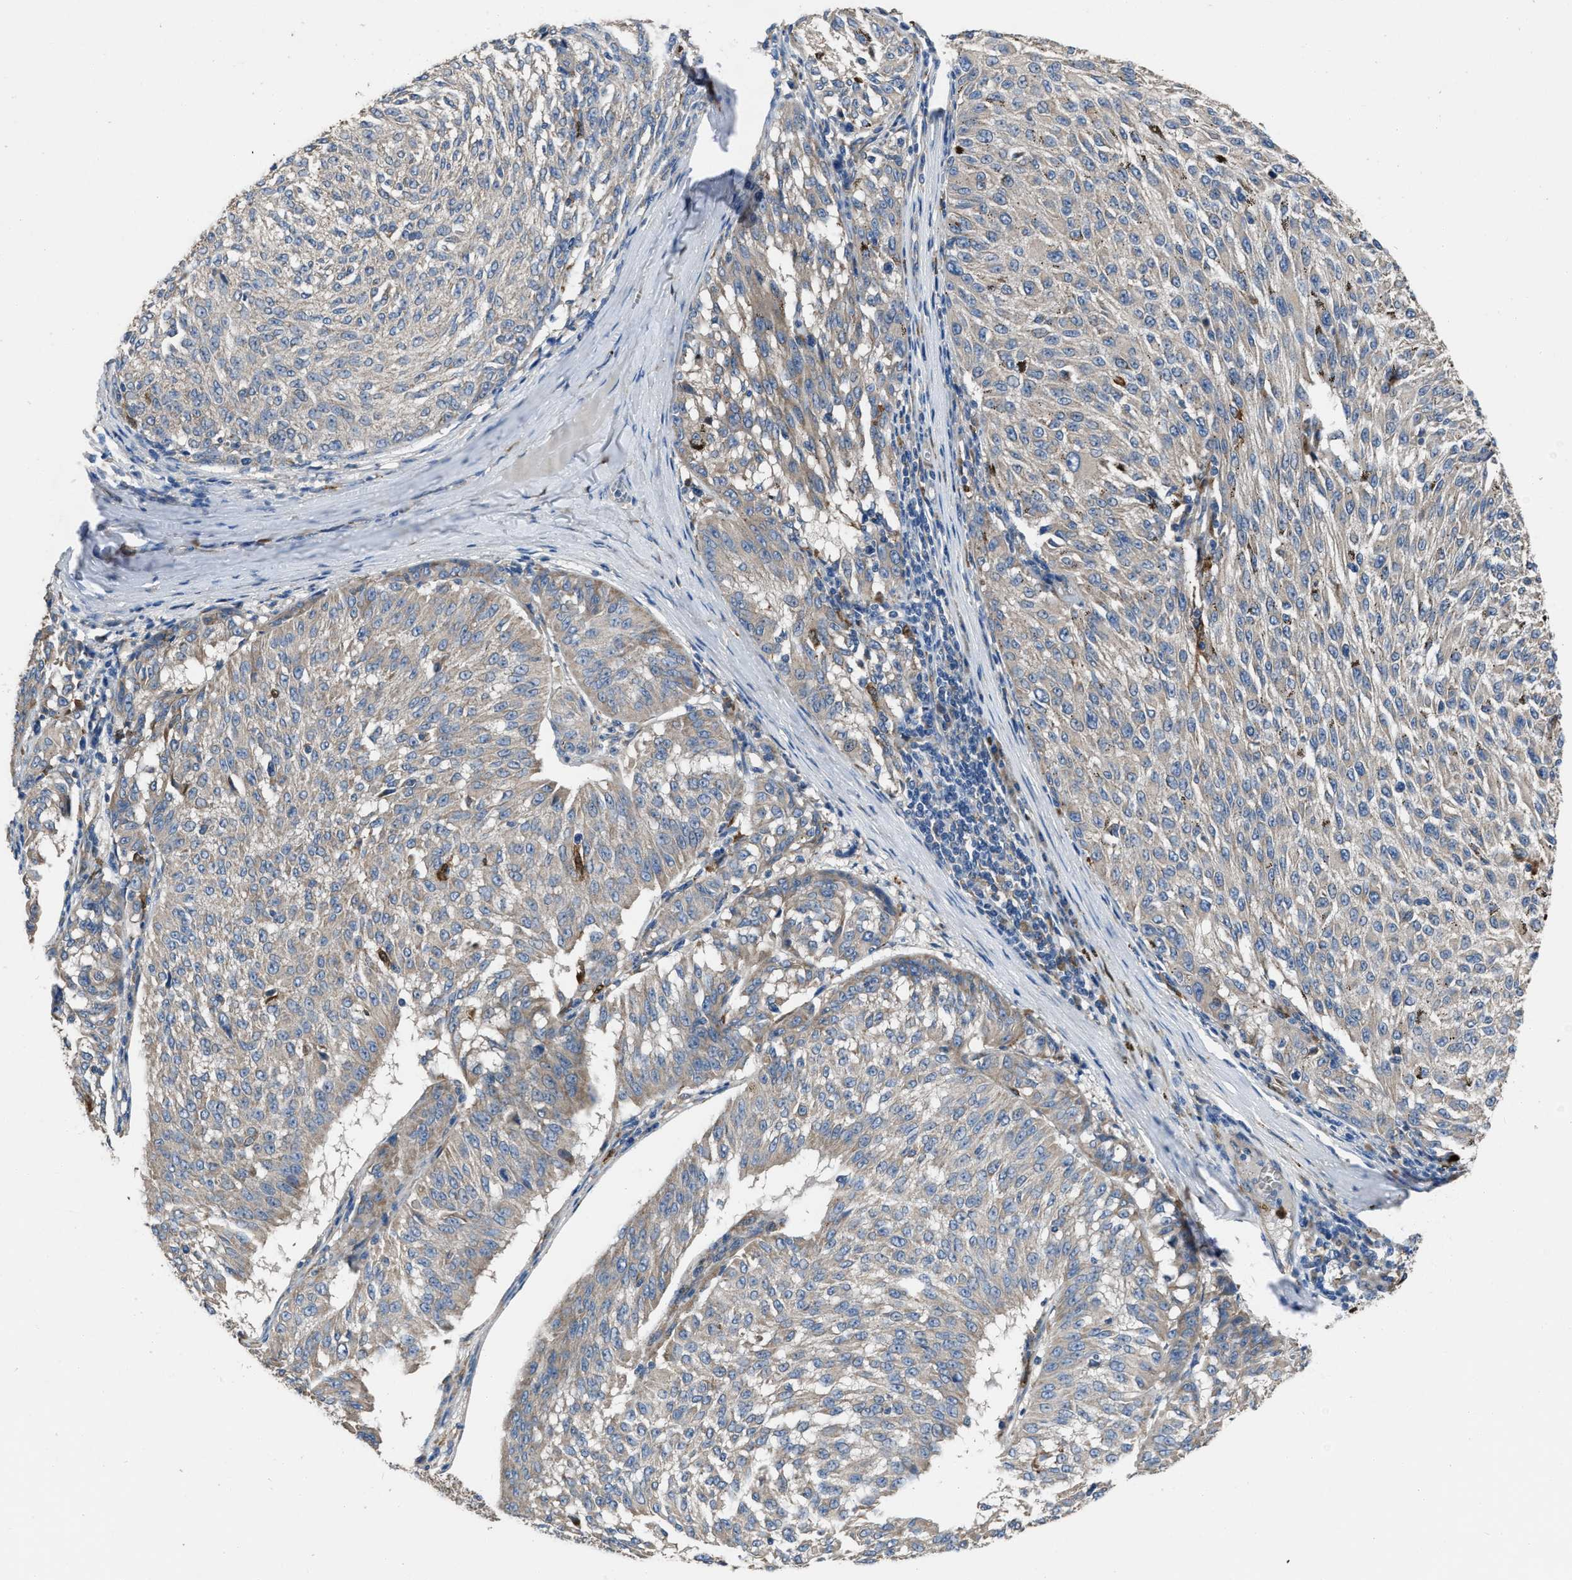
{"staining": {"intensity": "weak", "quantity": "<25%", "location": "cytoplasmic/membranous"}, "tissue": "melanoma", "cell_type": "Tumor cells", "image_type": "cancer", "snomed": [{"axis": "morphology", "description": "Malignant melanoma, NOS"}, {"axis": "topography", "description": "Skin"}], "caption": "High power microscopy micrograph of an immunohistochemistry (IHC) photomicrograph of malignant melanoma, revealing no significant staining in tumor cells. Nuclei are stained in blue.", "gene": "ANGPT1", "patient": {"sex": "female", "age": 72}}